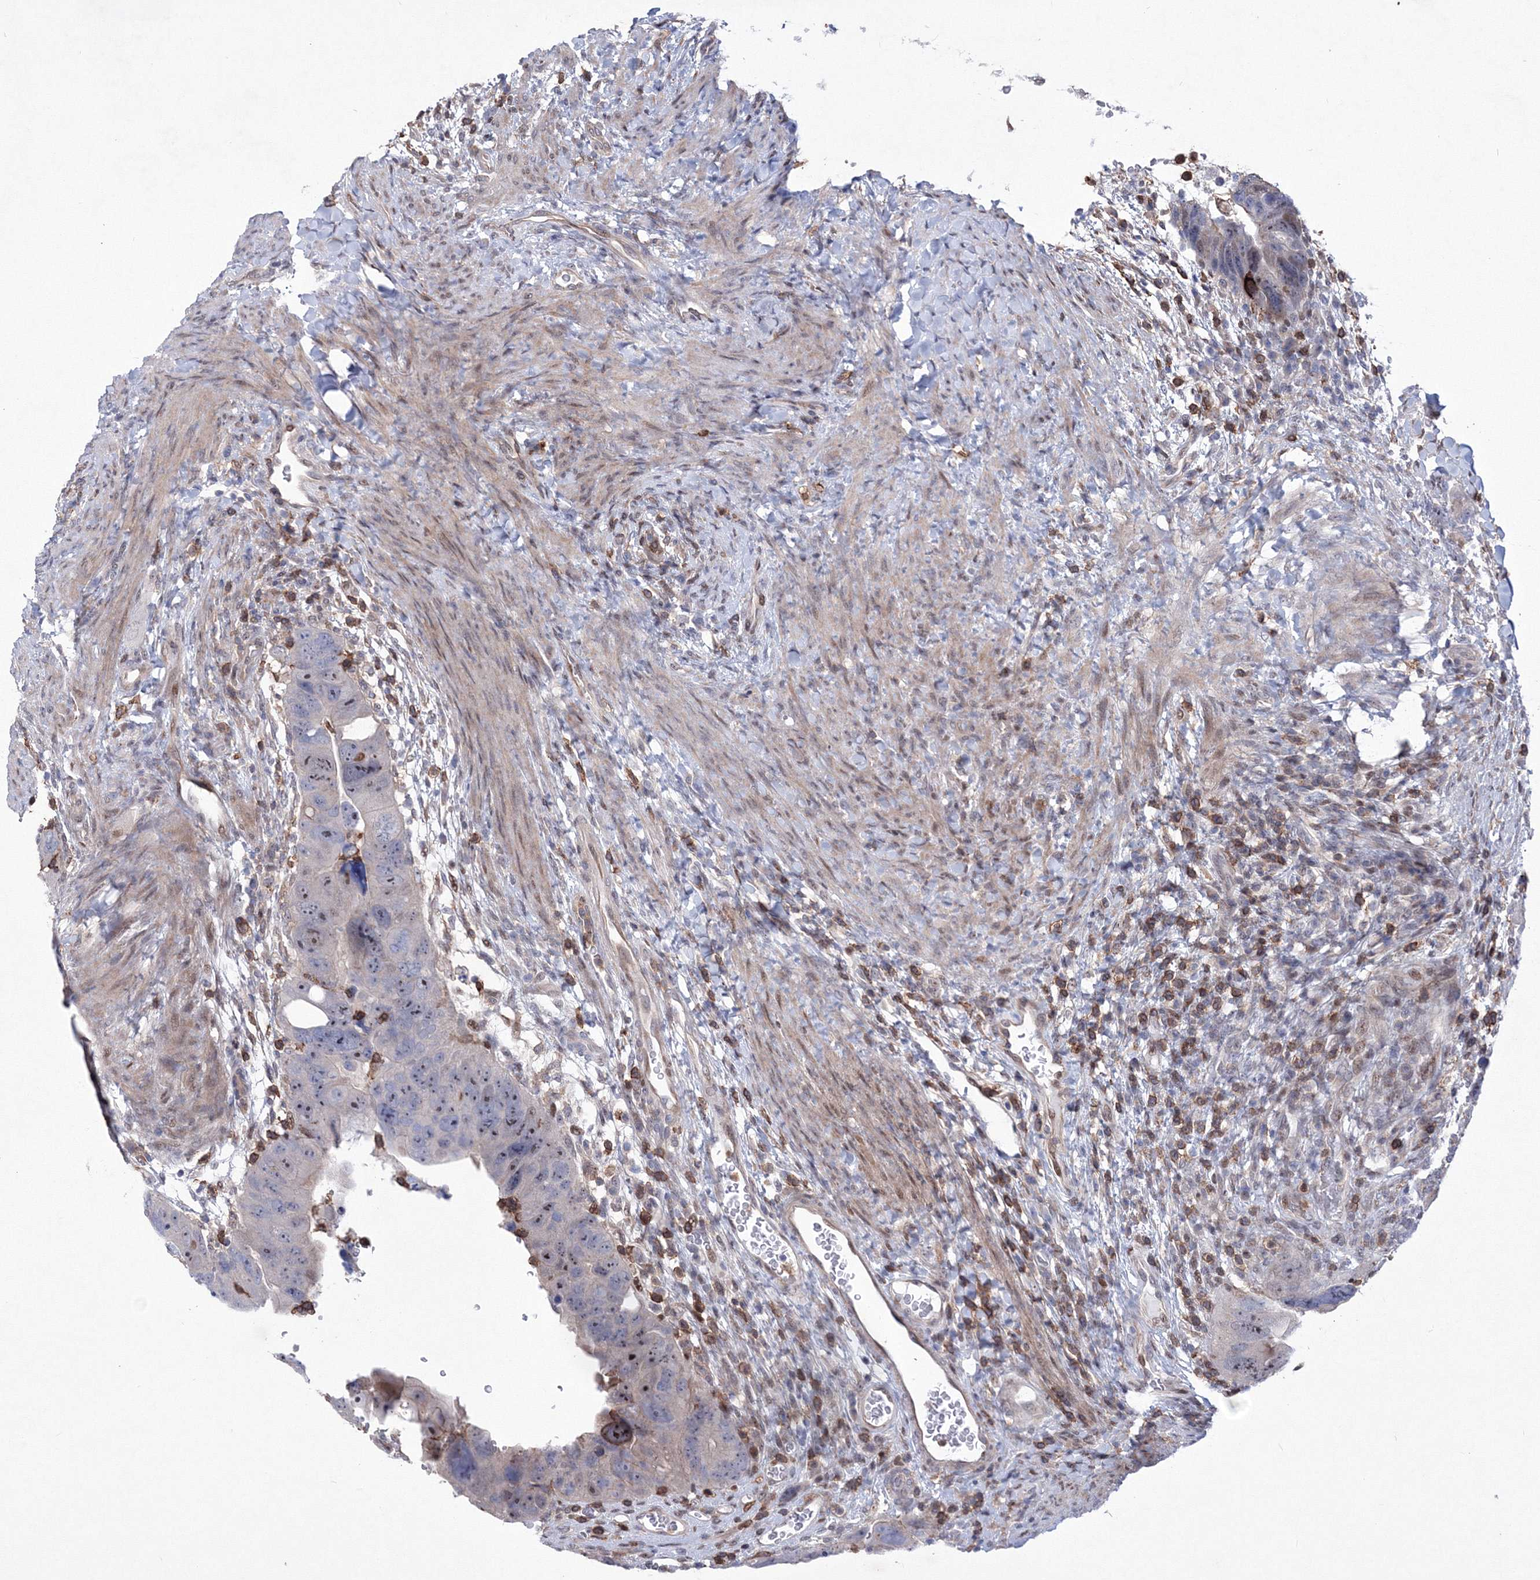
{"staining": {"intensity": "moderate", "quantity": "<25%", "location": "nuclear"}, "tissue": "colorectal cancer", "cell_type": "Tumor cells", "image_type": "cancer", "snomed": [{"axis": "morphology", "description": "Adenocarcinoma, NOS"}, {"axis": "topography", "description": "Rectum"}], "caption": "Colorectal adenocarcinoma was stained to show a protein in brown. There is low levels of moderate nuclear staining in approximately <25% of tumor cells.", "gene": "RNPEPL1", "patient": {"sex": "male", "age": 59}}